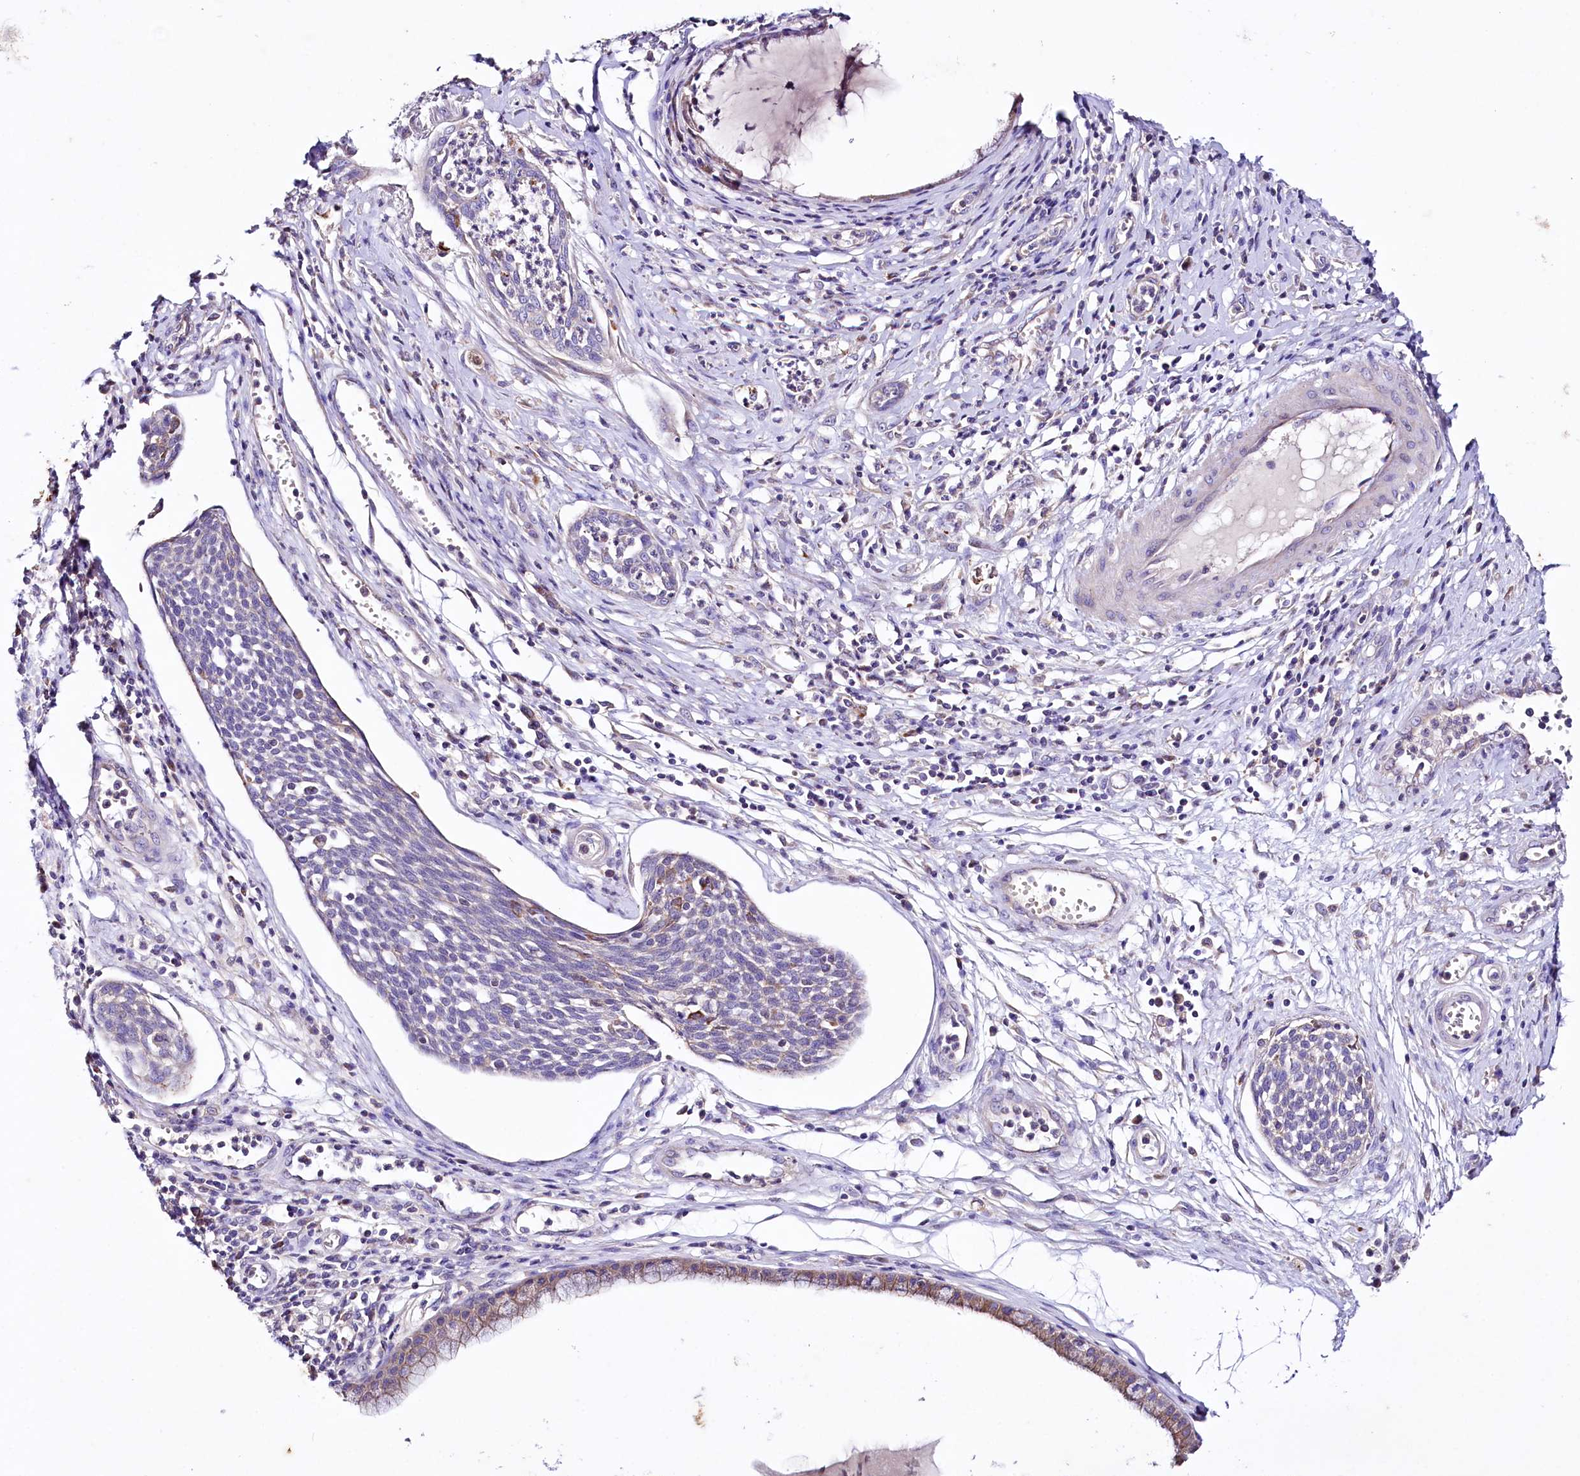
{"staining": {"intensity": "negative", "quantity": "none", "location": "none"}, "tissue": "cervical cancer", "cell_type": "Tumor cells", "image_type": "cancer", "snomed": [{"axis": "morphology", "description": "Squamous cell carcinoma, NOS"}, {"axis": "topography", "description": "Cervix"}], "caption": "The photomicrograph exhibits no significant expression in tumor cells of cervical squamous cell carcinoma.", "gene": "SACM1L", "patient": {"sex": "female", "age": 34}}